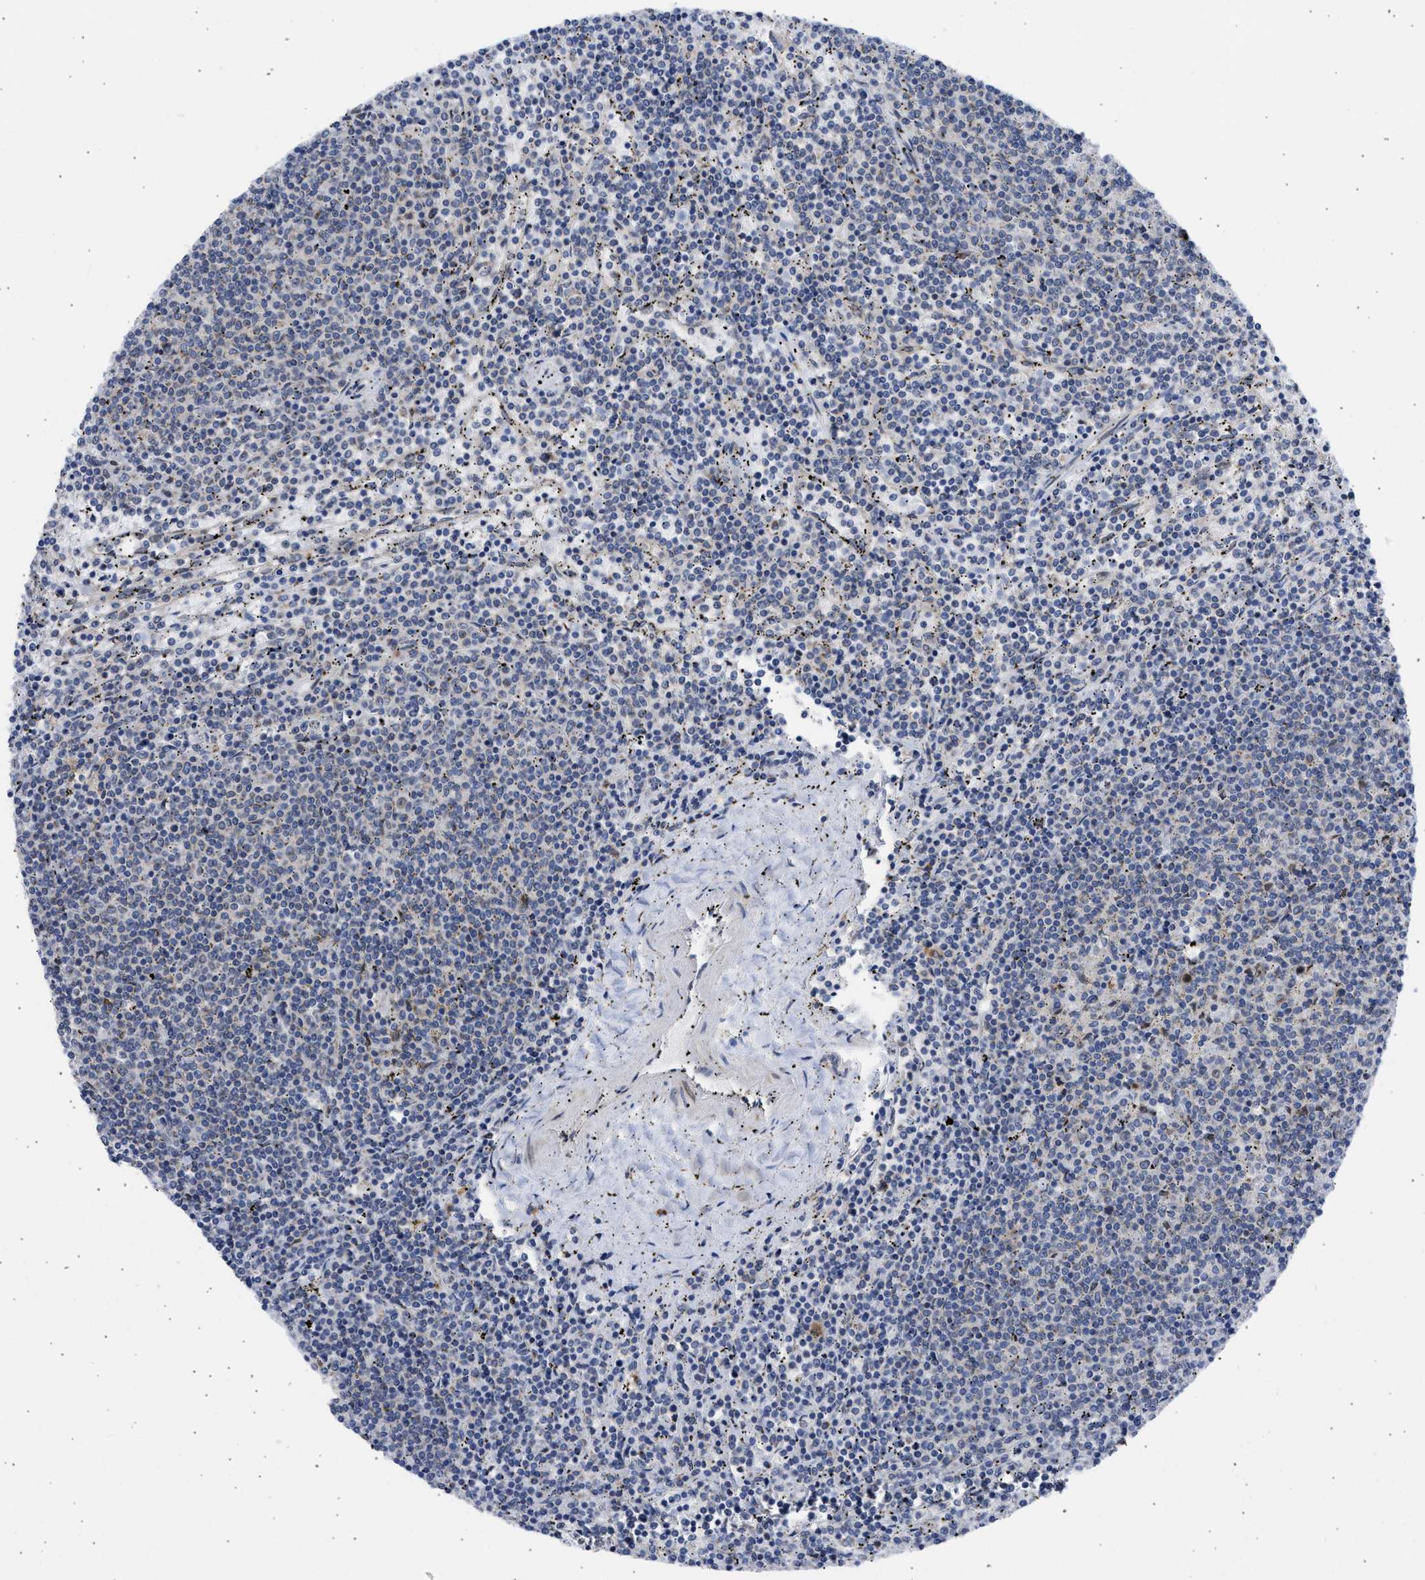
{"staining": {"intensity": "negative", "quantity": "none", "location": "none"}, "tissue": "lymphoma", "cell_type": "Tumor cells", "image_type": "cancer", "snomed": [{"axis": "morphology", "description": "Malignant lymphoma, non-Hodgkin's type, Low grade"}, {"axis": "topography", "description": "Spleen"}], "caption": "The image demonstrates no significant staining in tumor cells of malignant lymphoma, non-Hodgkin's type (low-grade). The staining was performed using DAB to visualize the protein expression in brown, while the nuclei were stained in blue with hematoxylin (Magnification: 20x).", "gene": "NUP35", "patient": {"sex": "female", "age": 50}}